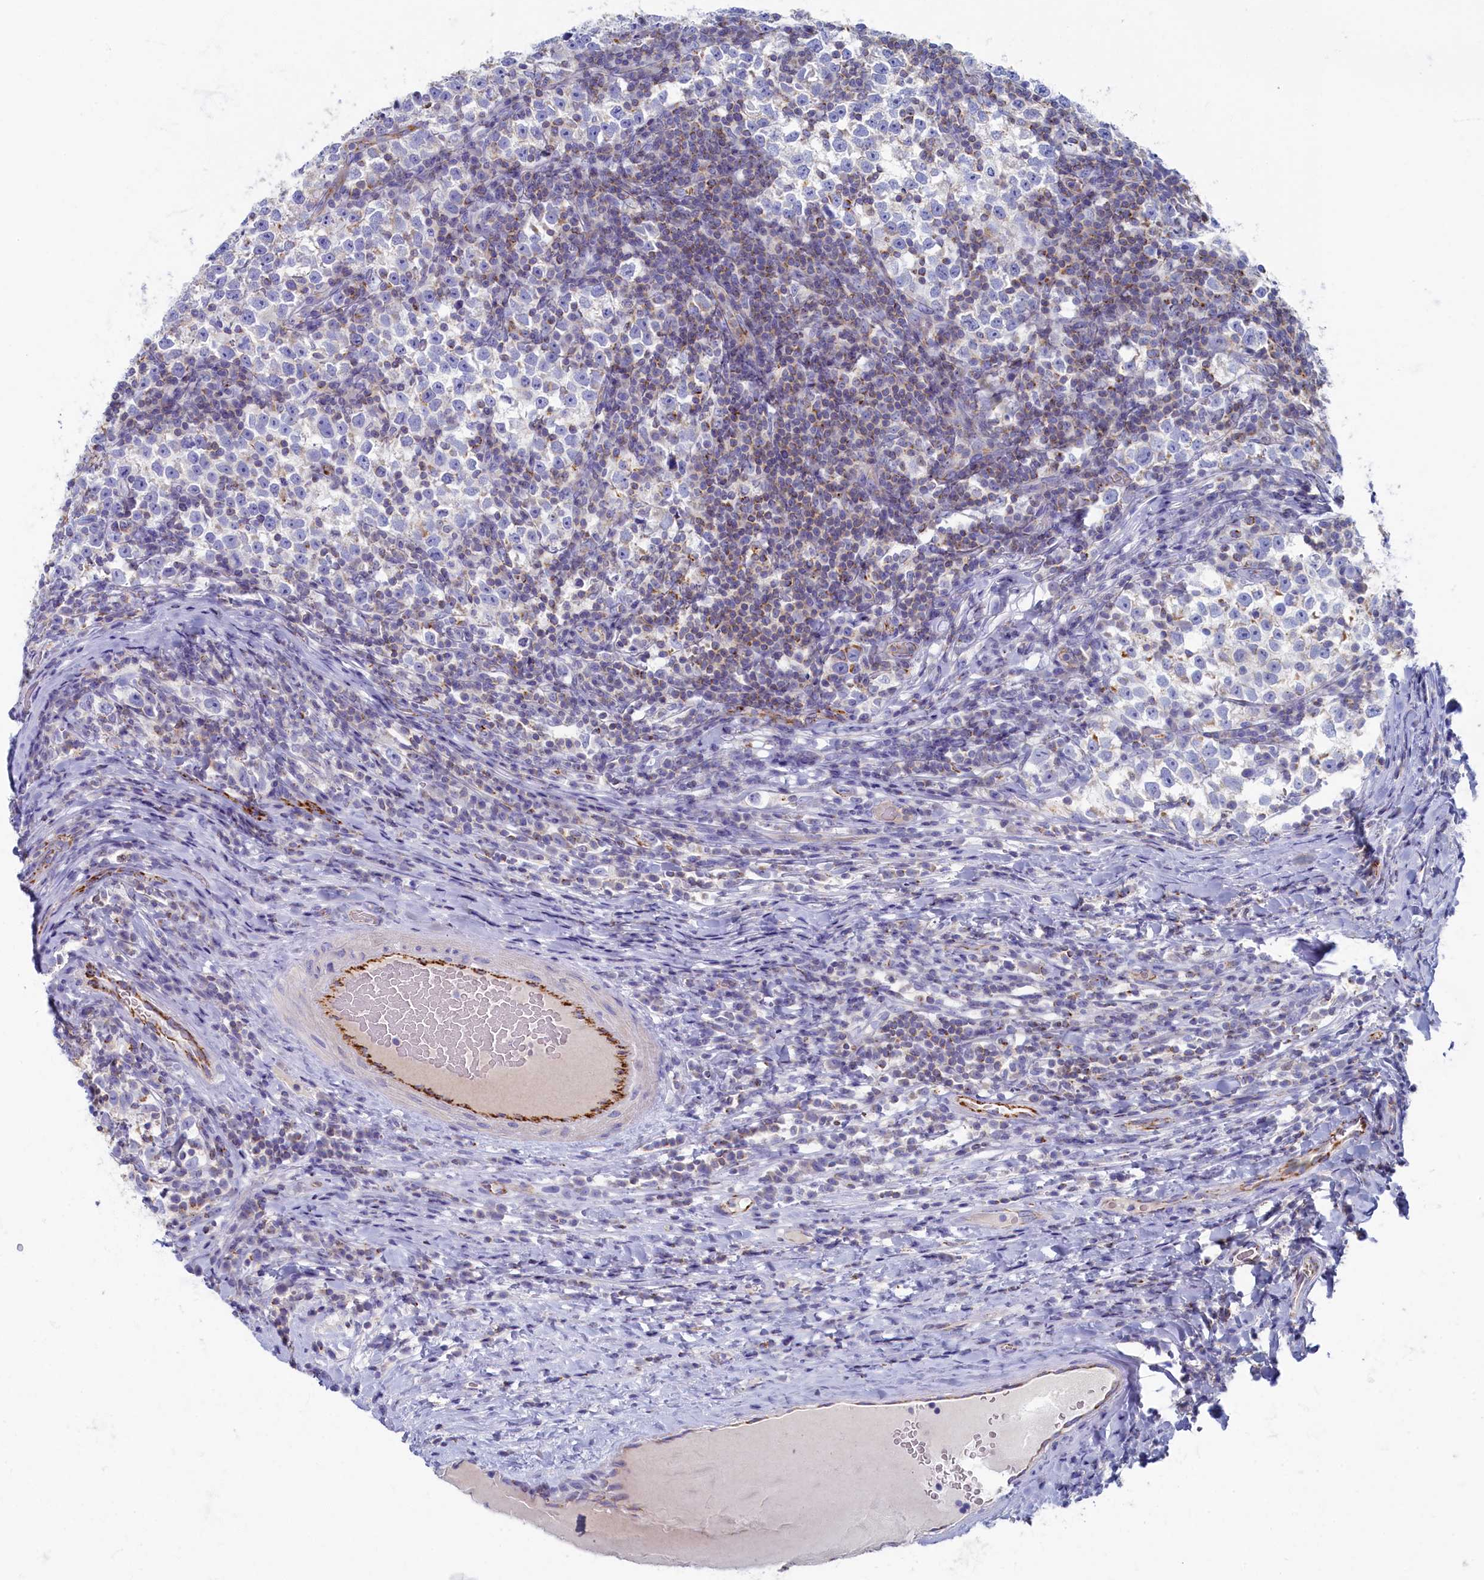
{"staining": {"intensity": "negative", "quantity": "none", "location": "none"}, "tissue": "testis cancer", "cell_type": "Tumor cells", "image_type": "cancer", "snomed": [{"axis": "morphology", "description": "Normal tissue, NOS"}, {"axis": "morphology", "description": "Seminoma, NOS"}, {"axis": "topography", "description": "Testis"}], "caption": "High power microscopy image of an IHC micrograph of testis cancer, revealing no significant staining in tumor cells.", "gene": "OCIAD2", "patient": {"sex": "male", "age": 43}}